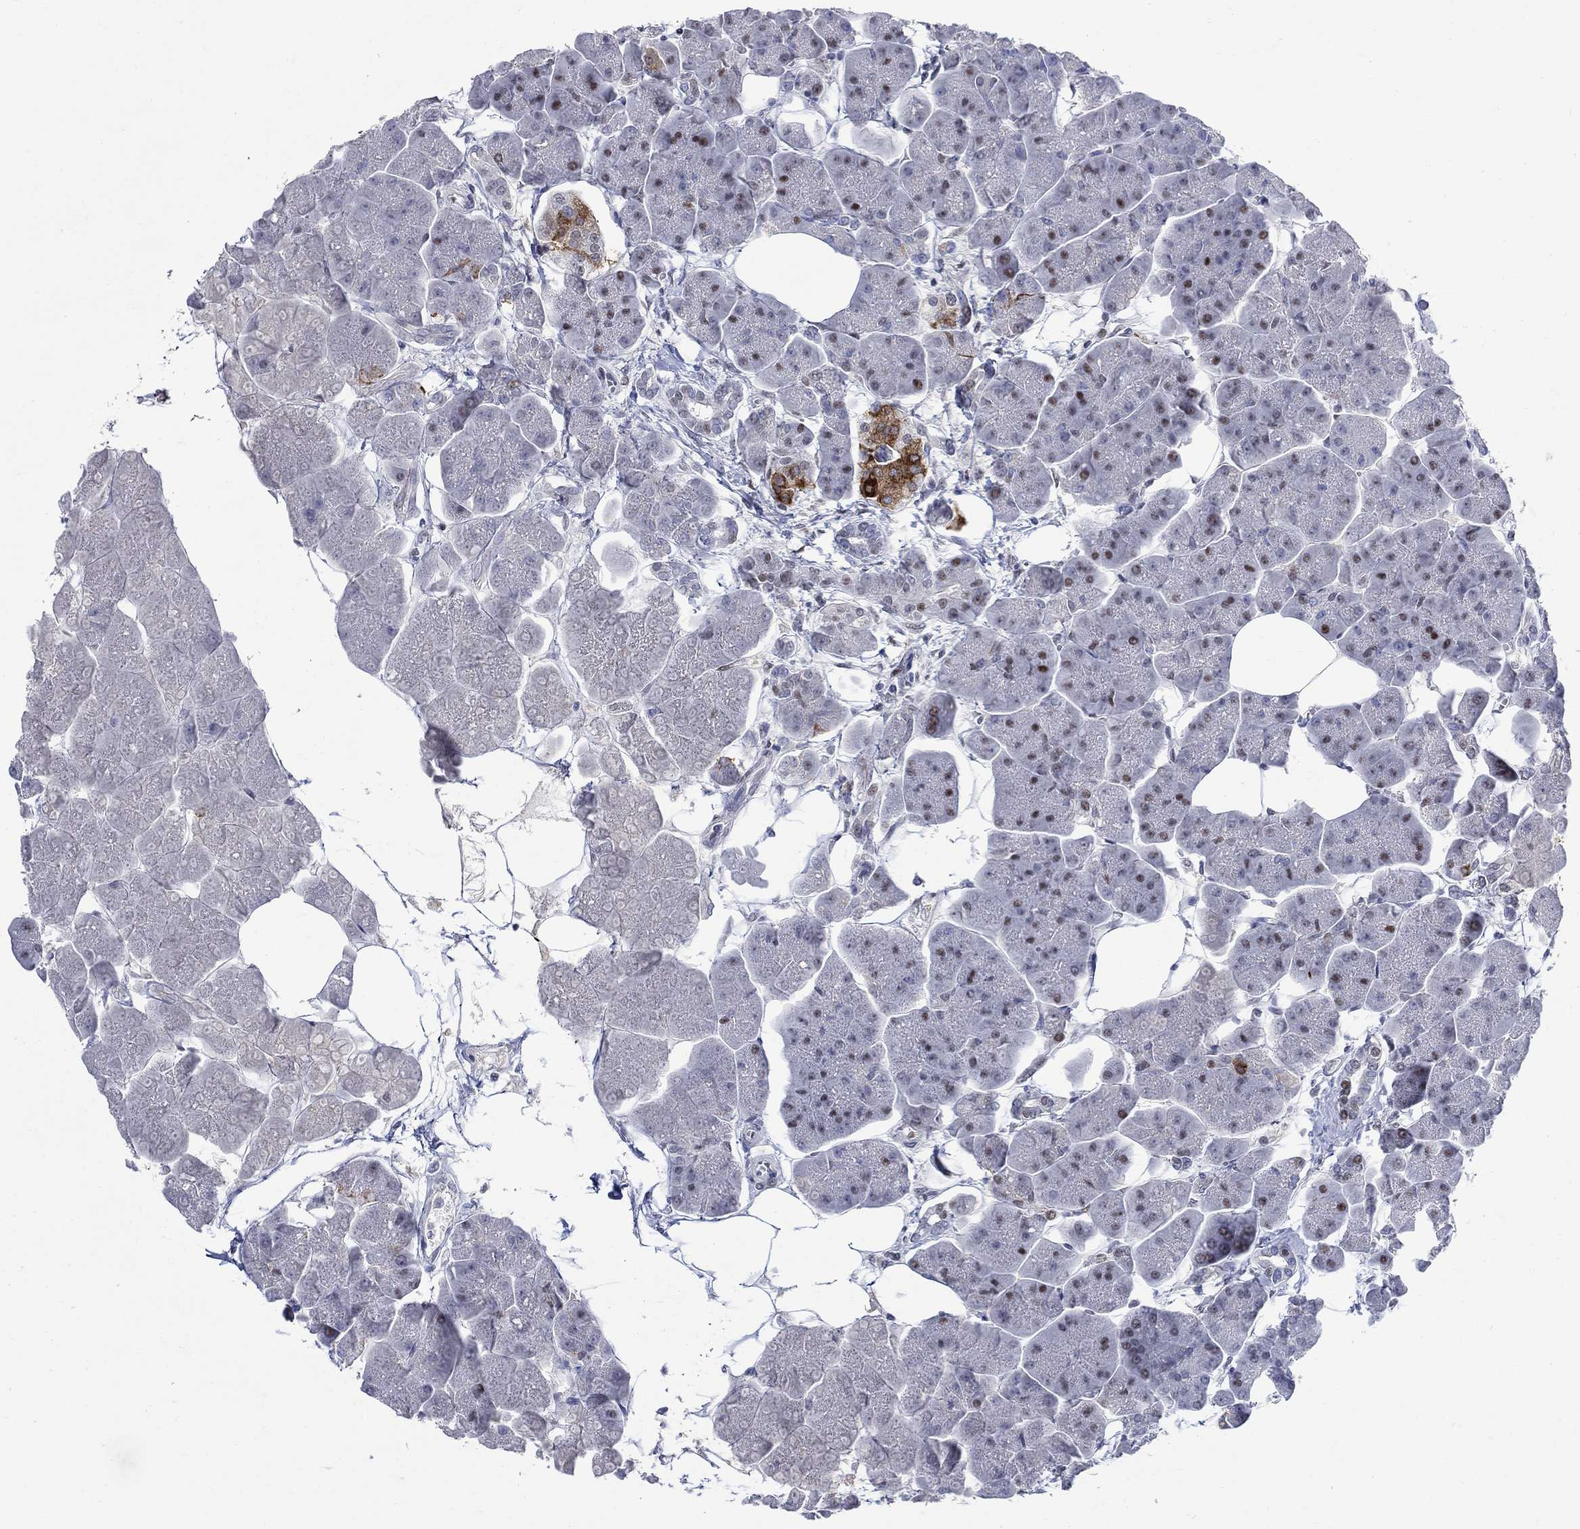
{"staining": {"intensity": "weak", "quantity": "<25%", "location": "nuclear"}, "tissue": "pancreas", "cell_type": "Exocrine glandular cells", "image_type": "normal", "snomed": [{"axis": "morphology", "description": "Normal tissue, NOS"}, {"axis": "topography", "description": "Adipose tissue"}, {"axis": "topography", "description": "Pancreas"}, {"axis": "topography", "description": "Peripheral nerve tissue"}], "caption": "High magnification brightfield microscopy of benign pancreas stained with DAB (brown) and counterstained with hematoxylin (blue): exocrine glandular cells show no significant expression.", "gene": "DLK1", "patient": {"sex": "female", "age": 58}}